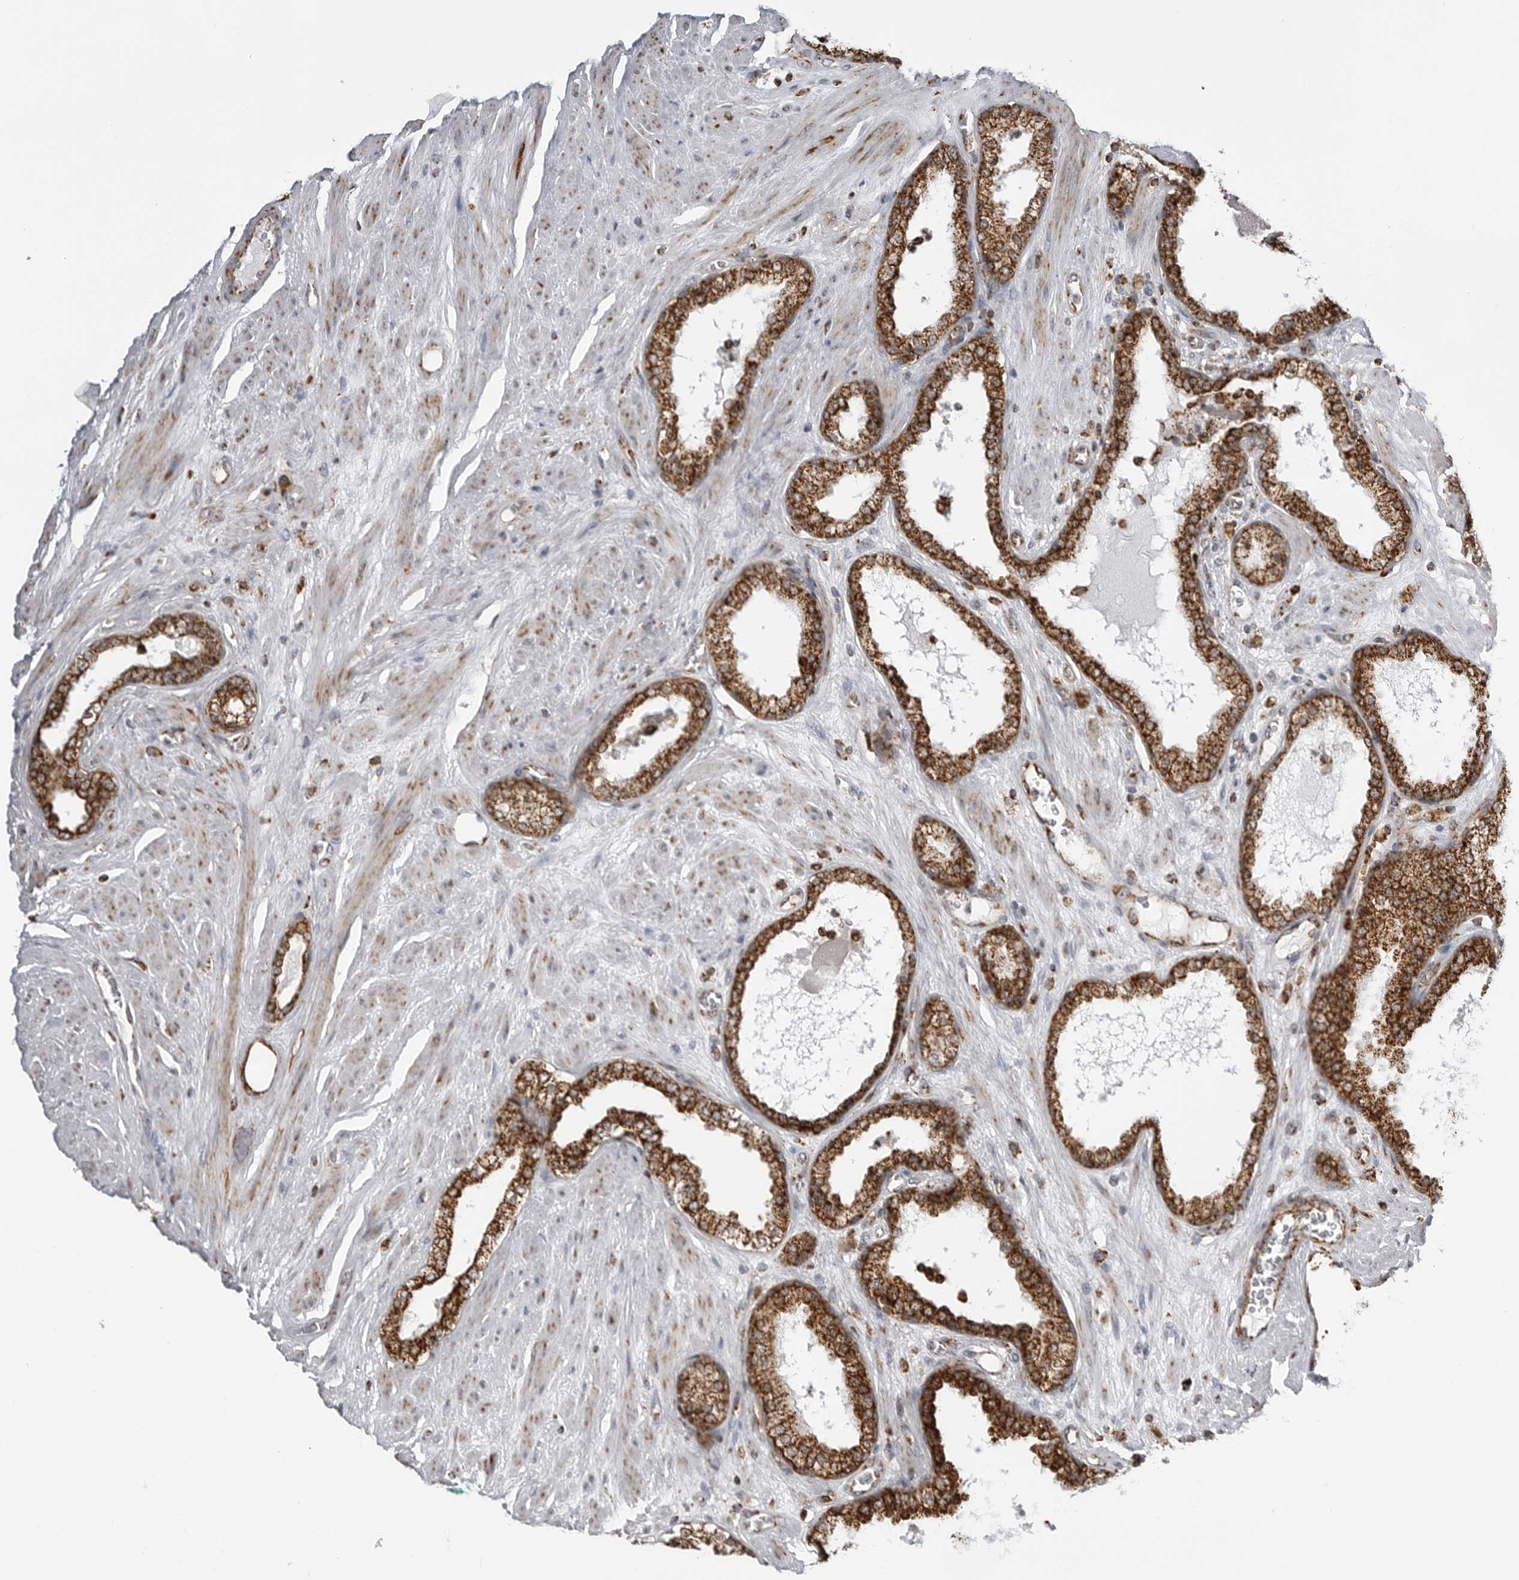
{"staining": {"intensity": "strong", "quantity": ">75%", "location": "cytoplasmic/membranous"}, "tissue": "prostate cancer", "cell_type": "Tumor cells", "image_type": "cancer", "snomed": [{"axis": "morphology", "description": "Adenocarcinoma, Low grade"}, {"axis": "topography", "description": "Prostate"}], "caption": "IHC image of neoplastic tissue: prostate cancer stained using IHC shows high levels of strong protein expression localized specifically in the cytoplasmic/membranous of tumor cells, appearing as a cytoplasmic/membranous brown color.", "gene": "COX5A", "patient": {"sex": "male", "age": 62}}